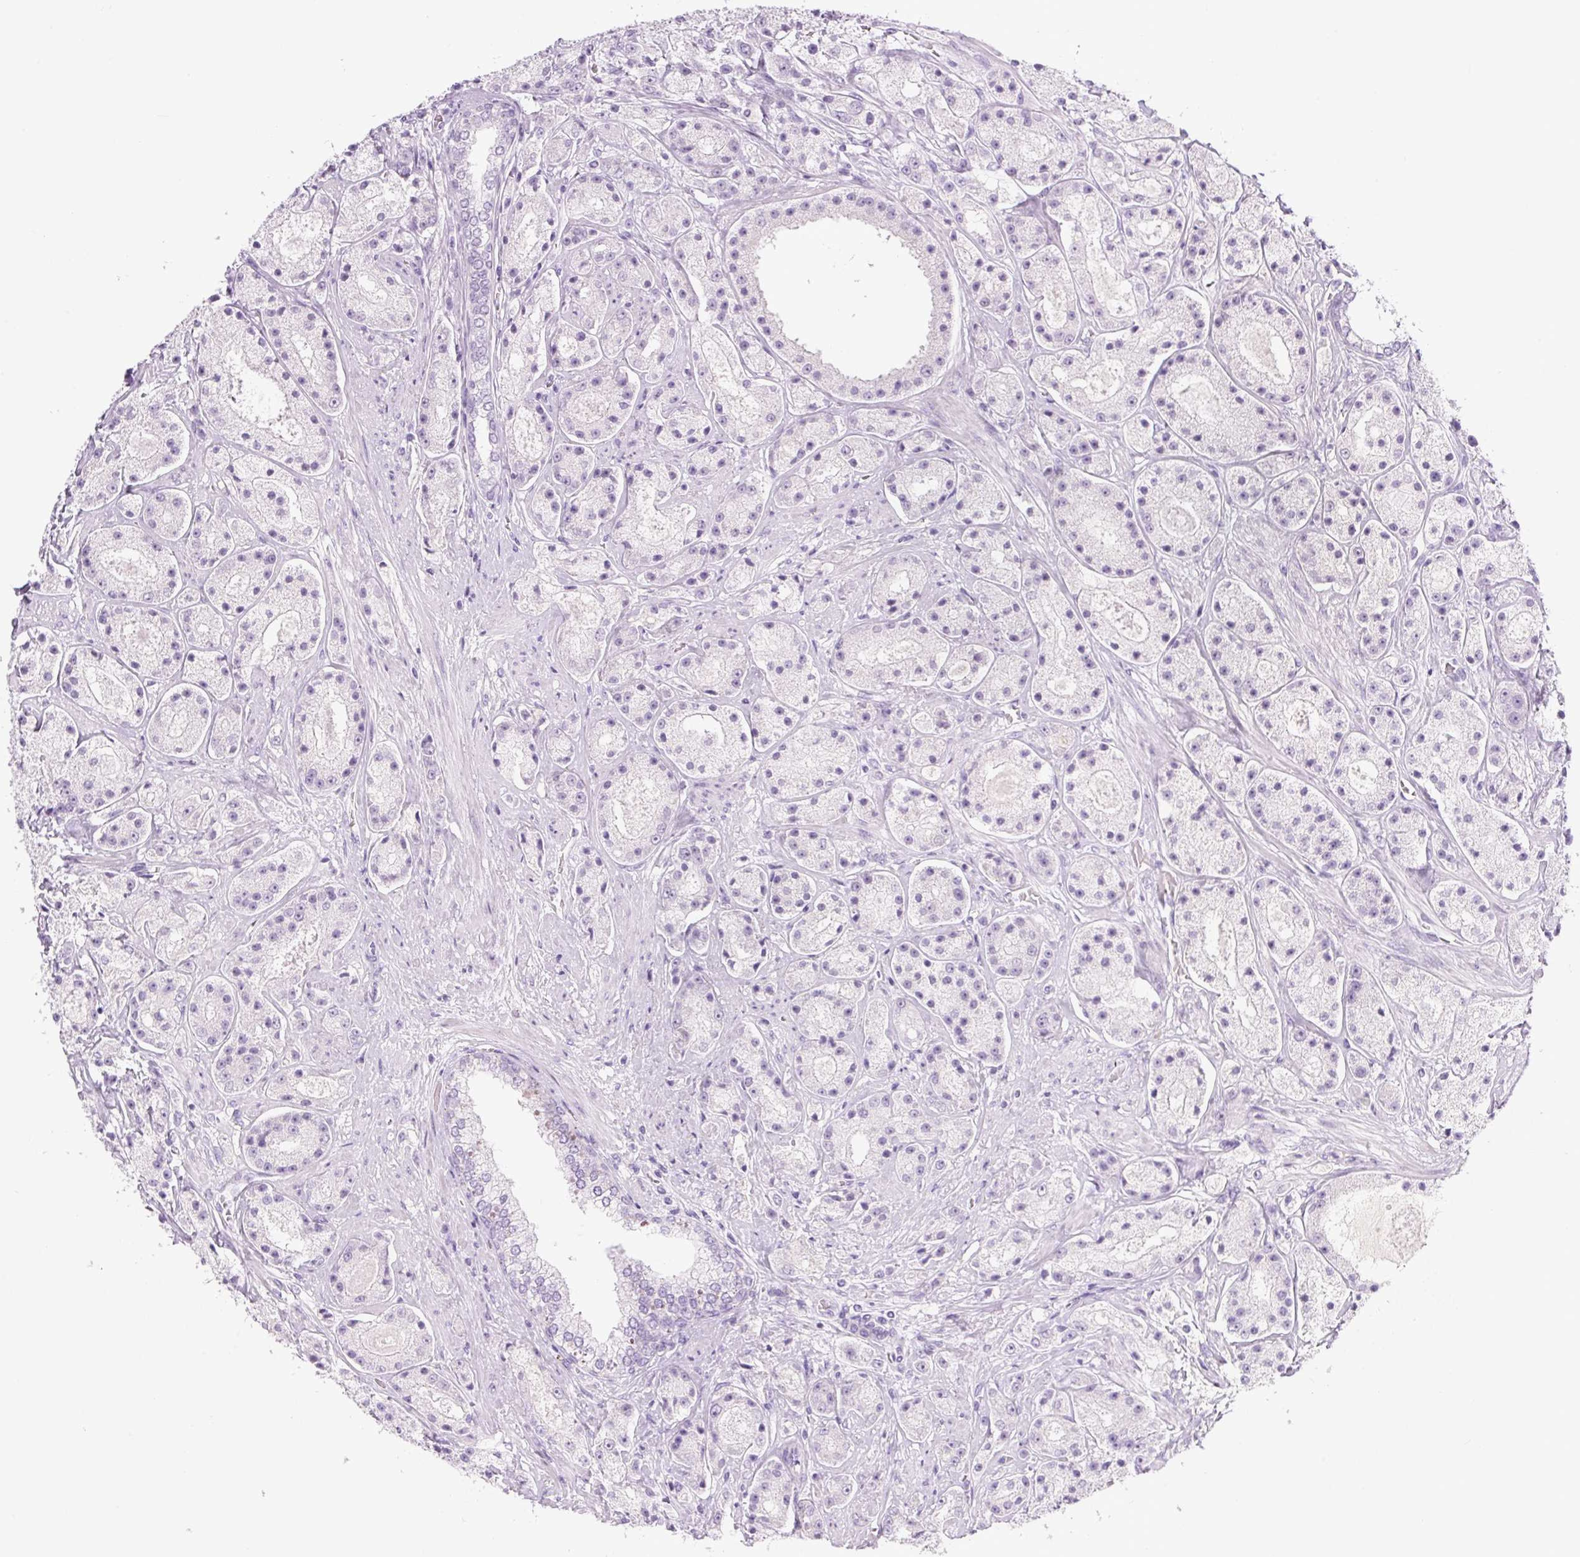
{"staining": {"intensity": "negative", "quantity": "none", "location": "none"}, "tissue": "prostate cancer", "cell_type": "Tumor cells", "image_type": "cancer", "snomed": [{"axis": "morphology", "description": "Adenocarcinoma, High grade"}, {"axis": "topography", "description": "Prostate"}], "caption": "Photomicrograph shows no protein staining in tumor cells of adenocarcinoma (high-grade) (prostate) tissue.", "gene": "COL9A2", "patient": {"sex": "male", "age": 67}}